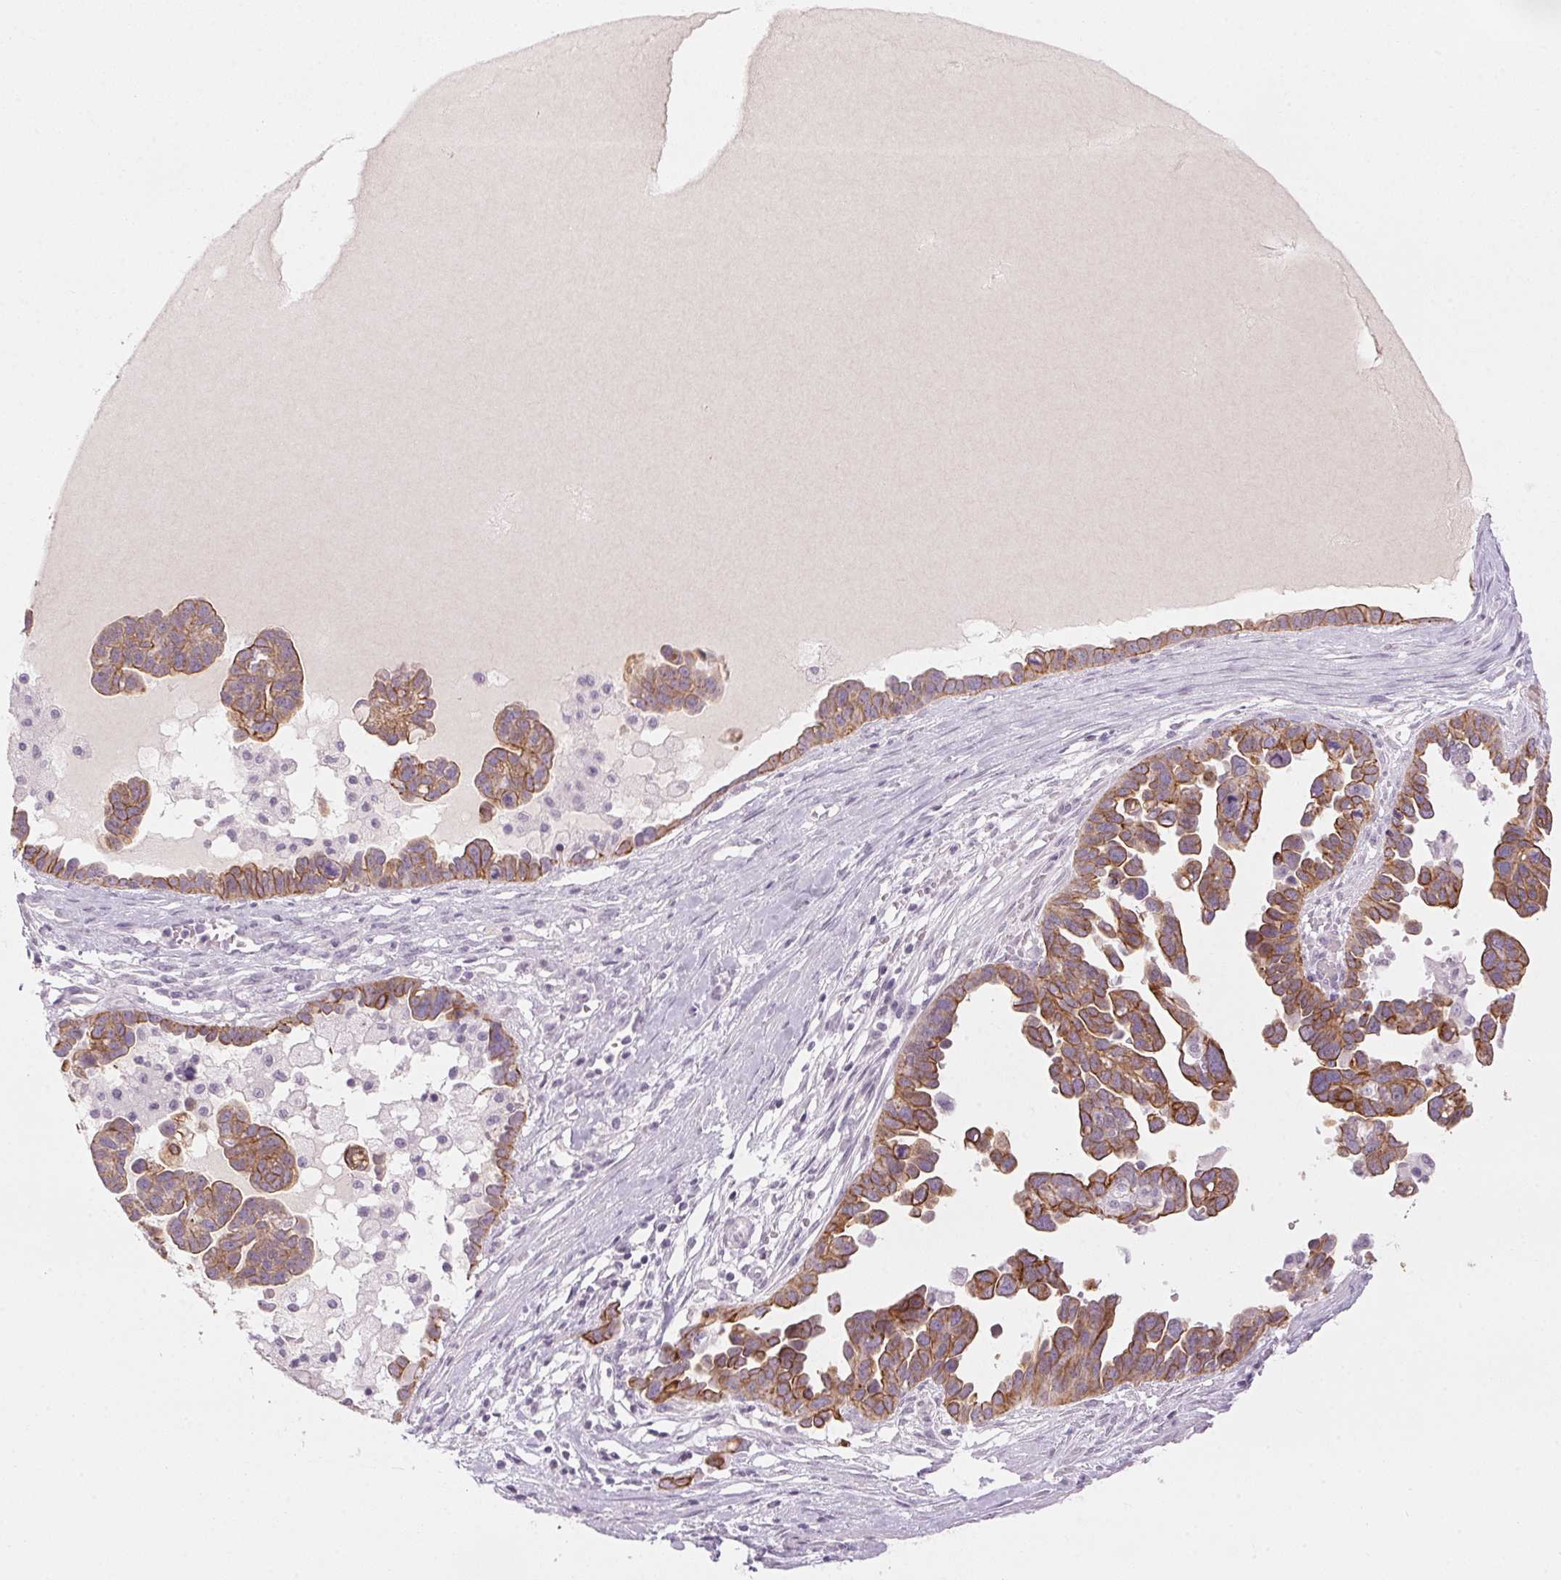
{"staining": {"intensity": "moderate", "quantity": ">75%", "location": "cytoplasmic/membranous"}, "tissue": "ovarian cancer", "cell_type": "Tumor cells", "image_type": "cancer", "snomed": [{"axis": "morphology", "description": "Cystadenocarcinoma, serous, NOS"}, {"axis": "topography", "description": "Ovary"}], "caption": "Brown immunohistochemical staining in human ovarian serous cystadenocarcinoma exhibits moderate cytoplasmic/membranous expression in about >75% of tumor cells.", "gene": "SCTR", "patient": {"sex": "female", "age": 54}}